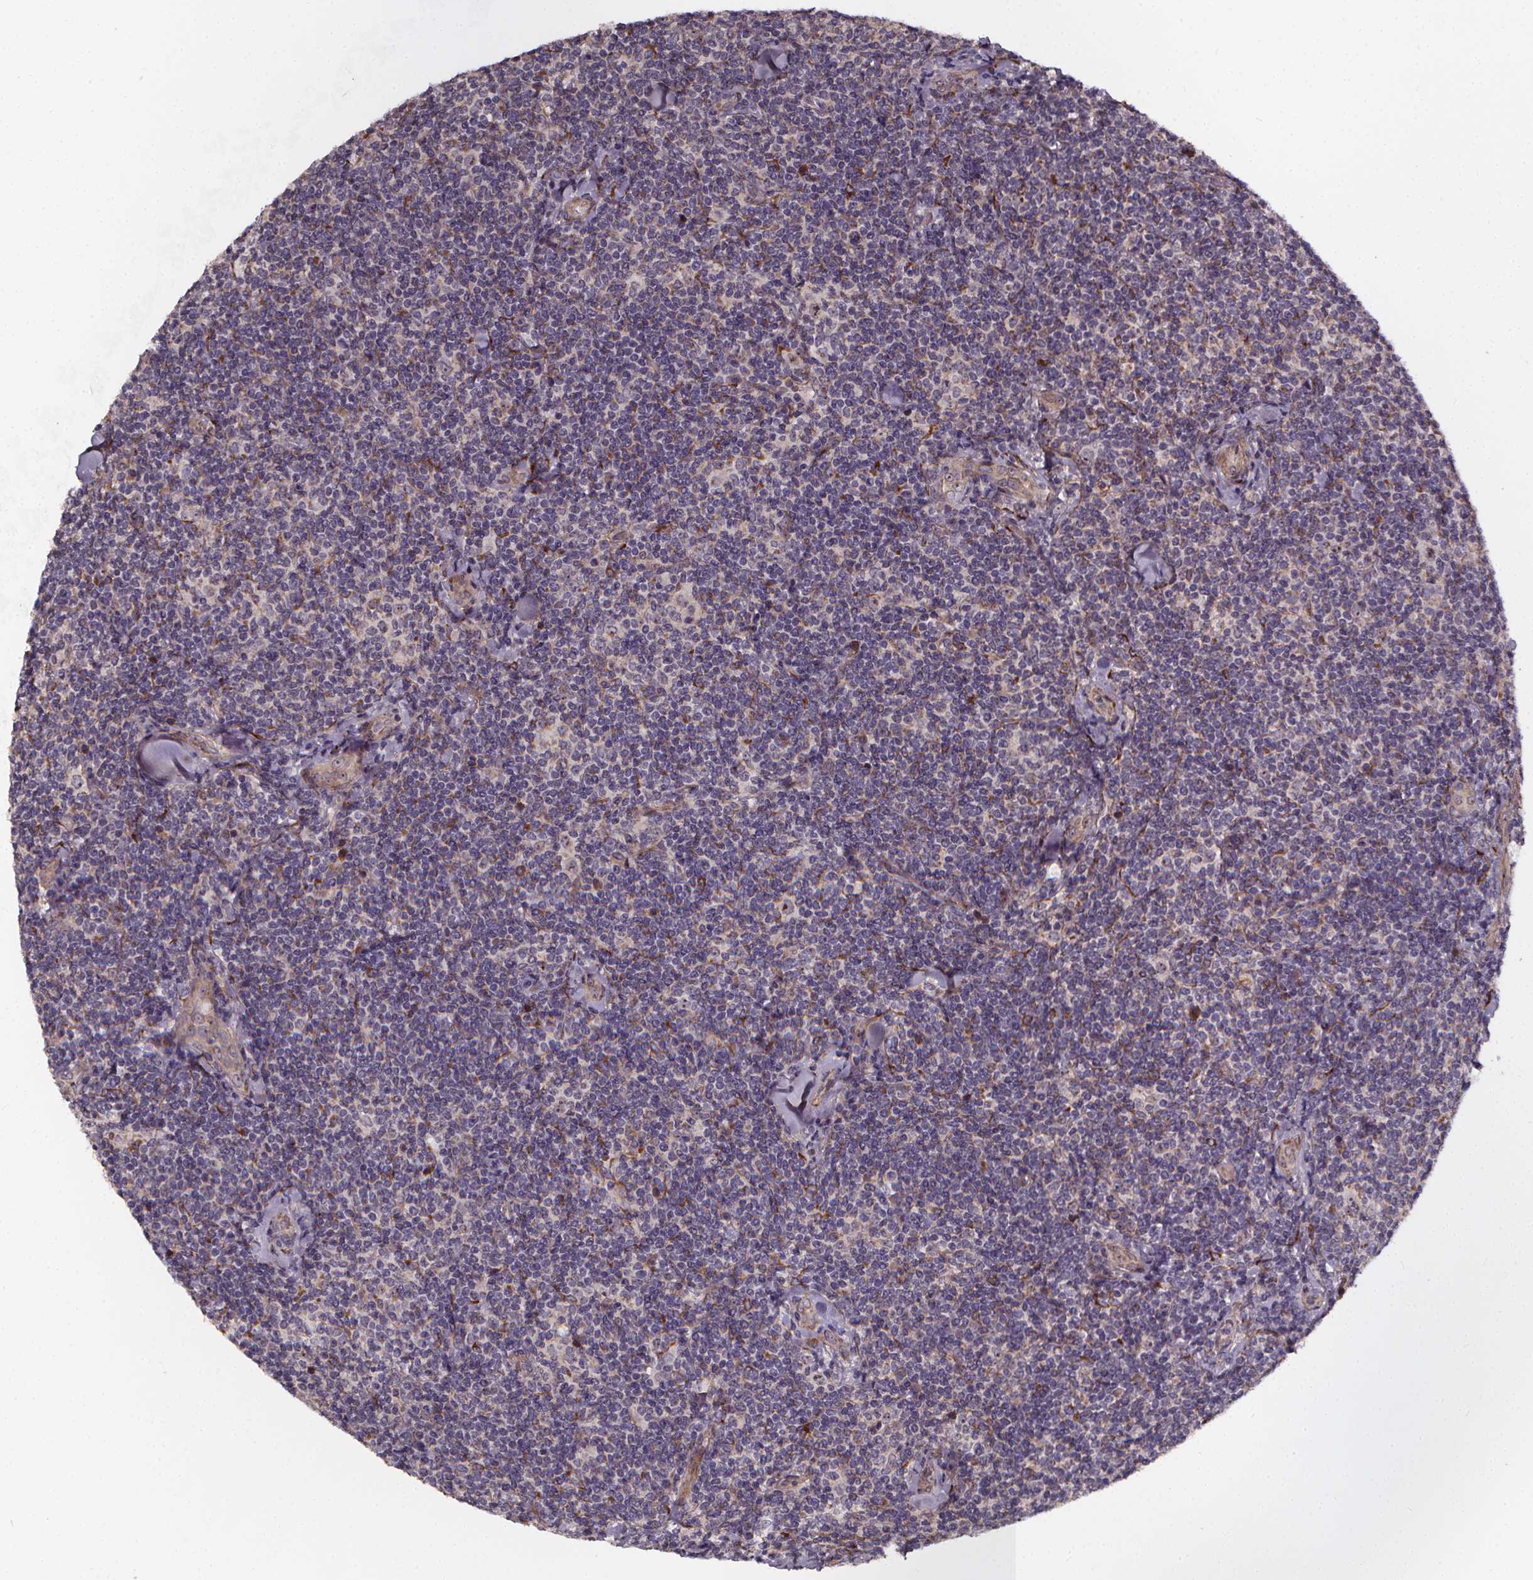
{"staining": {"intensity": "negative", "quantity": "none", "location": "none"}, "tissue": "lymphoma", "cell_type": "Tumor cells", "image_type": "cancer", "snomed": [{"axis": "morphology", "description": "Malignant lymphoma, non-Hodgkin's type, Low grade"}, {"axis": "topography", "description": "Lymph node"}], "caption": "DAB immunohistochemical staining of human low-grade malignant lymphoma, non-Hodgkin's type demonstrates no significant positivity in tumor cells.", "gene": "AEBP1", "patient": {"sex": "female", "age": 56}}